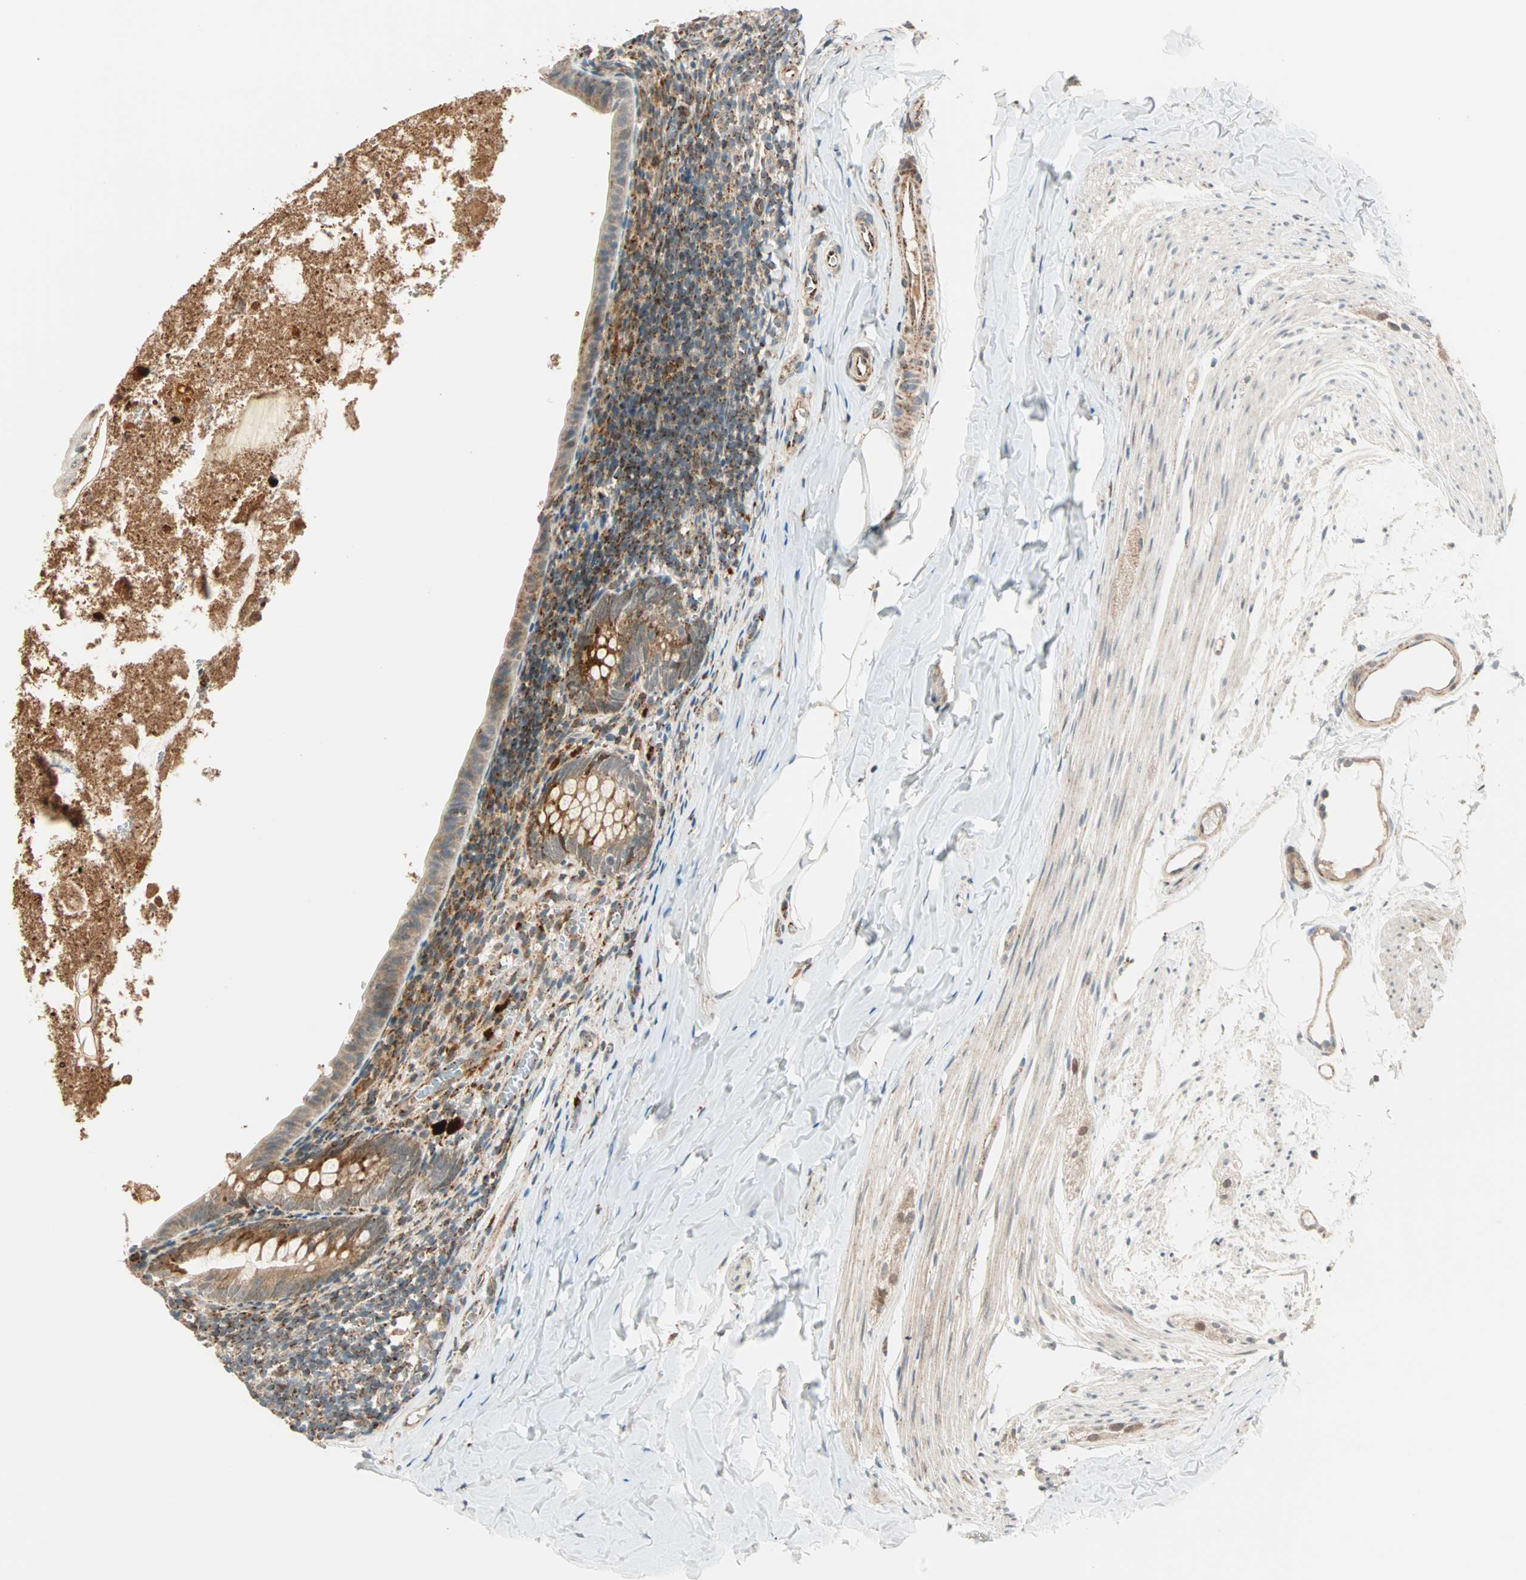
{"staining": {"intensity": "moderate", "quantity": "25%-75%", "location": "cytoplasmic/membranous"}, "tissue": "appendix", "cell_type": "Glandular cells", "image_type": "normal", "snomed": [{"axis": "morphology", "description": "Normal tissue, NOS"}, {"axis": "topography", "description": "Appendix"}], "caption": "DAB immunohistochemical staining of normal human appendix exhibits moderate cytoplasmic/membranous protein expression in approximately 25%-75% of glandular cells. The staining is performed using DAB brown chromogen to label protein expression. The nuclei are counter-stained blue using hematoxylin.", "gene": "SPRY4", "patient": {"sex": "female", "age": 10}}